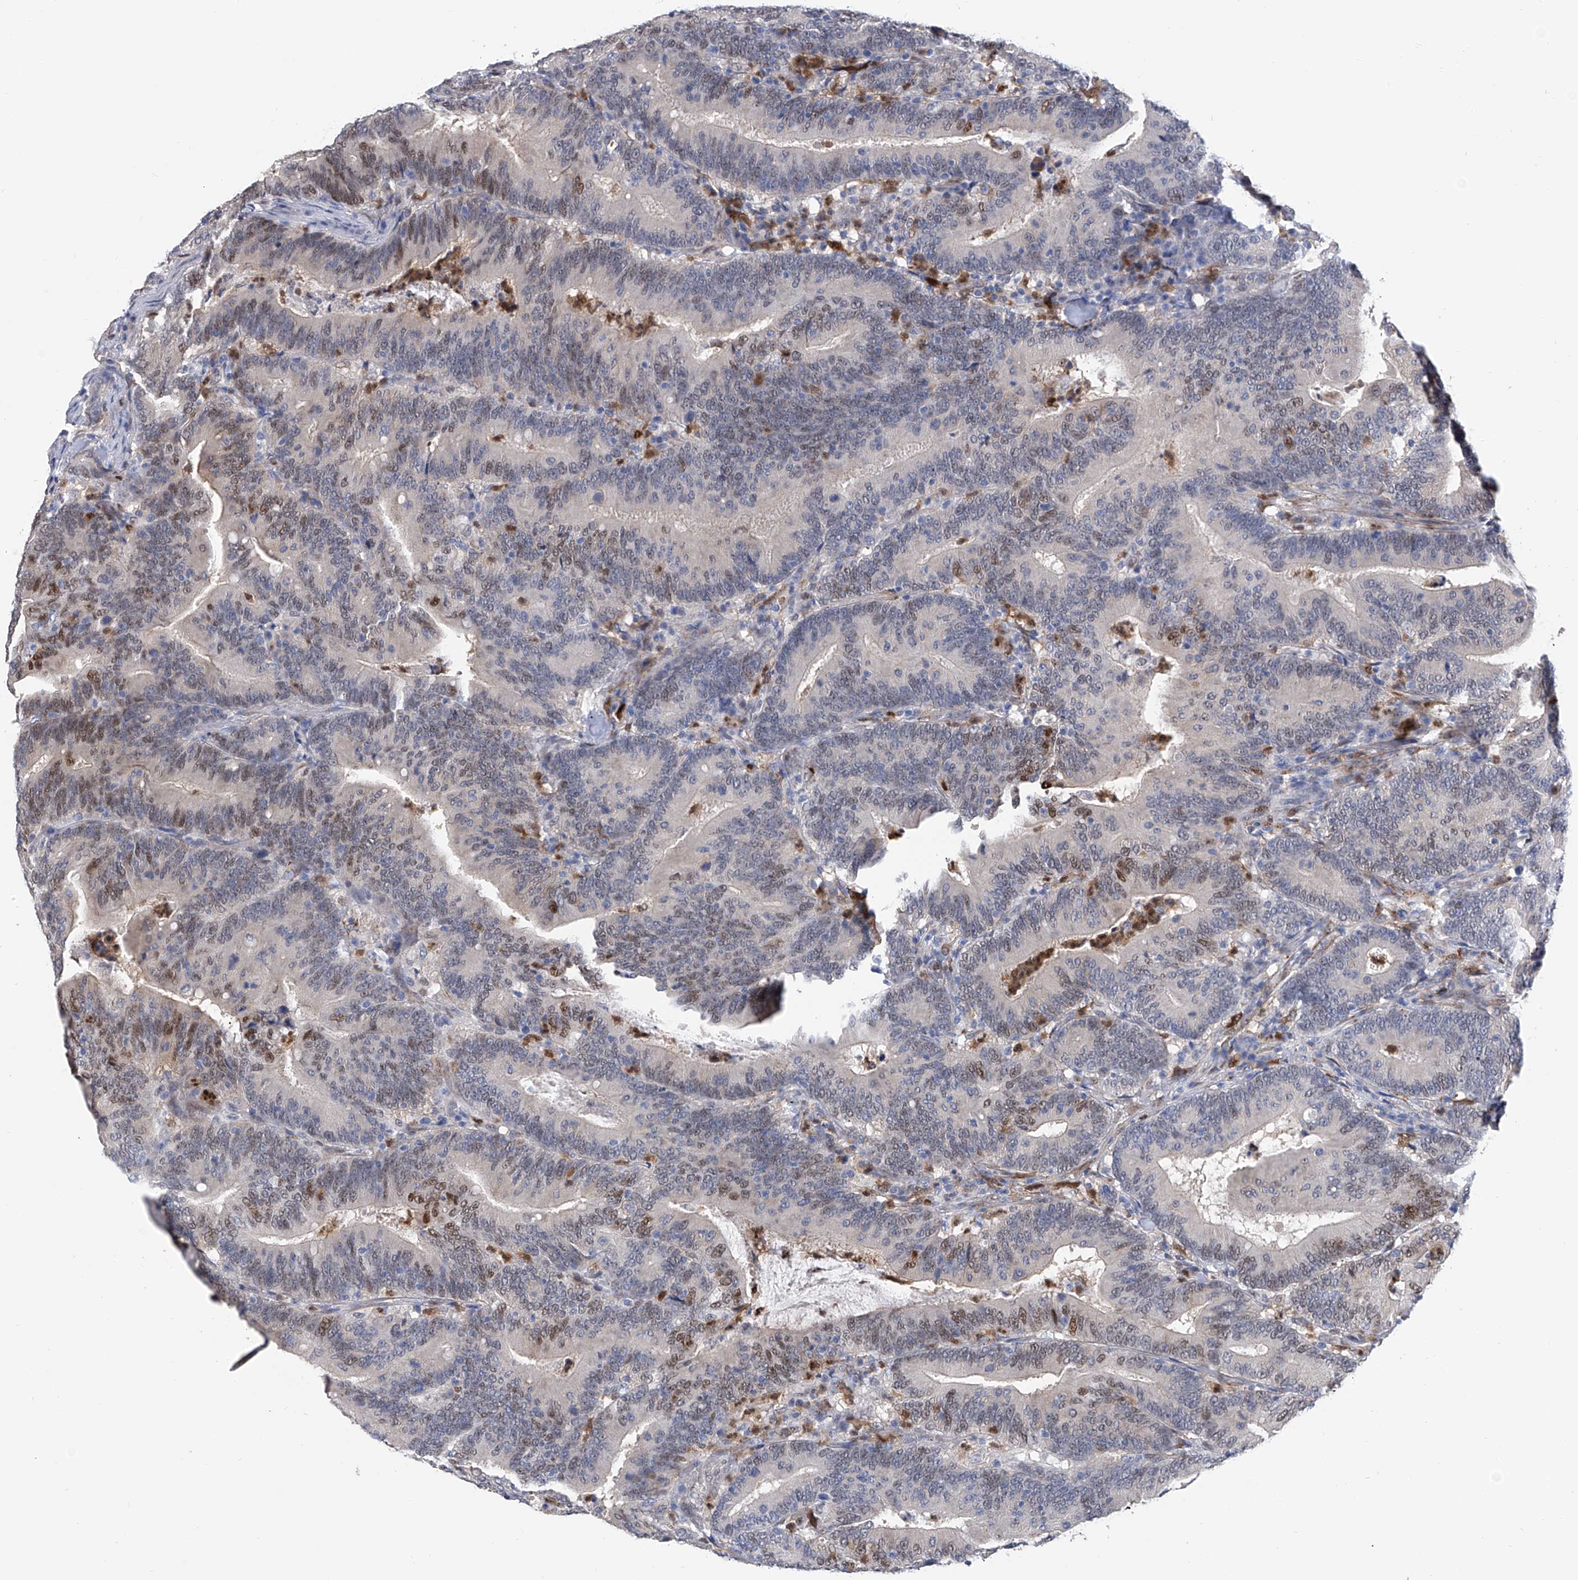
{"staining": {"intensity": "moderate", "quantity": "<25%", "location": "nuclear"}, "tissue": "colorectal cancer", "cell_type": "Tumor cells", "image_type": "cancer", "snomed": [{"axis": "morphology", "description": "Adenocarcinoma, NOS"}, {"axis": "topography", "description": "Colon"}], "caption": "A low amount of moderate nuclear expression is present in about <25% of tumor cells in colorectal cancer (adenocarcinoma) tissue.", "gene": "PHF20", "patient": {"sex": "female", "age": 66}}